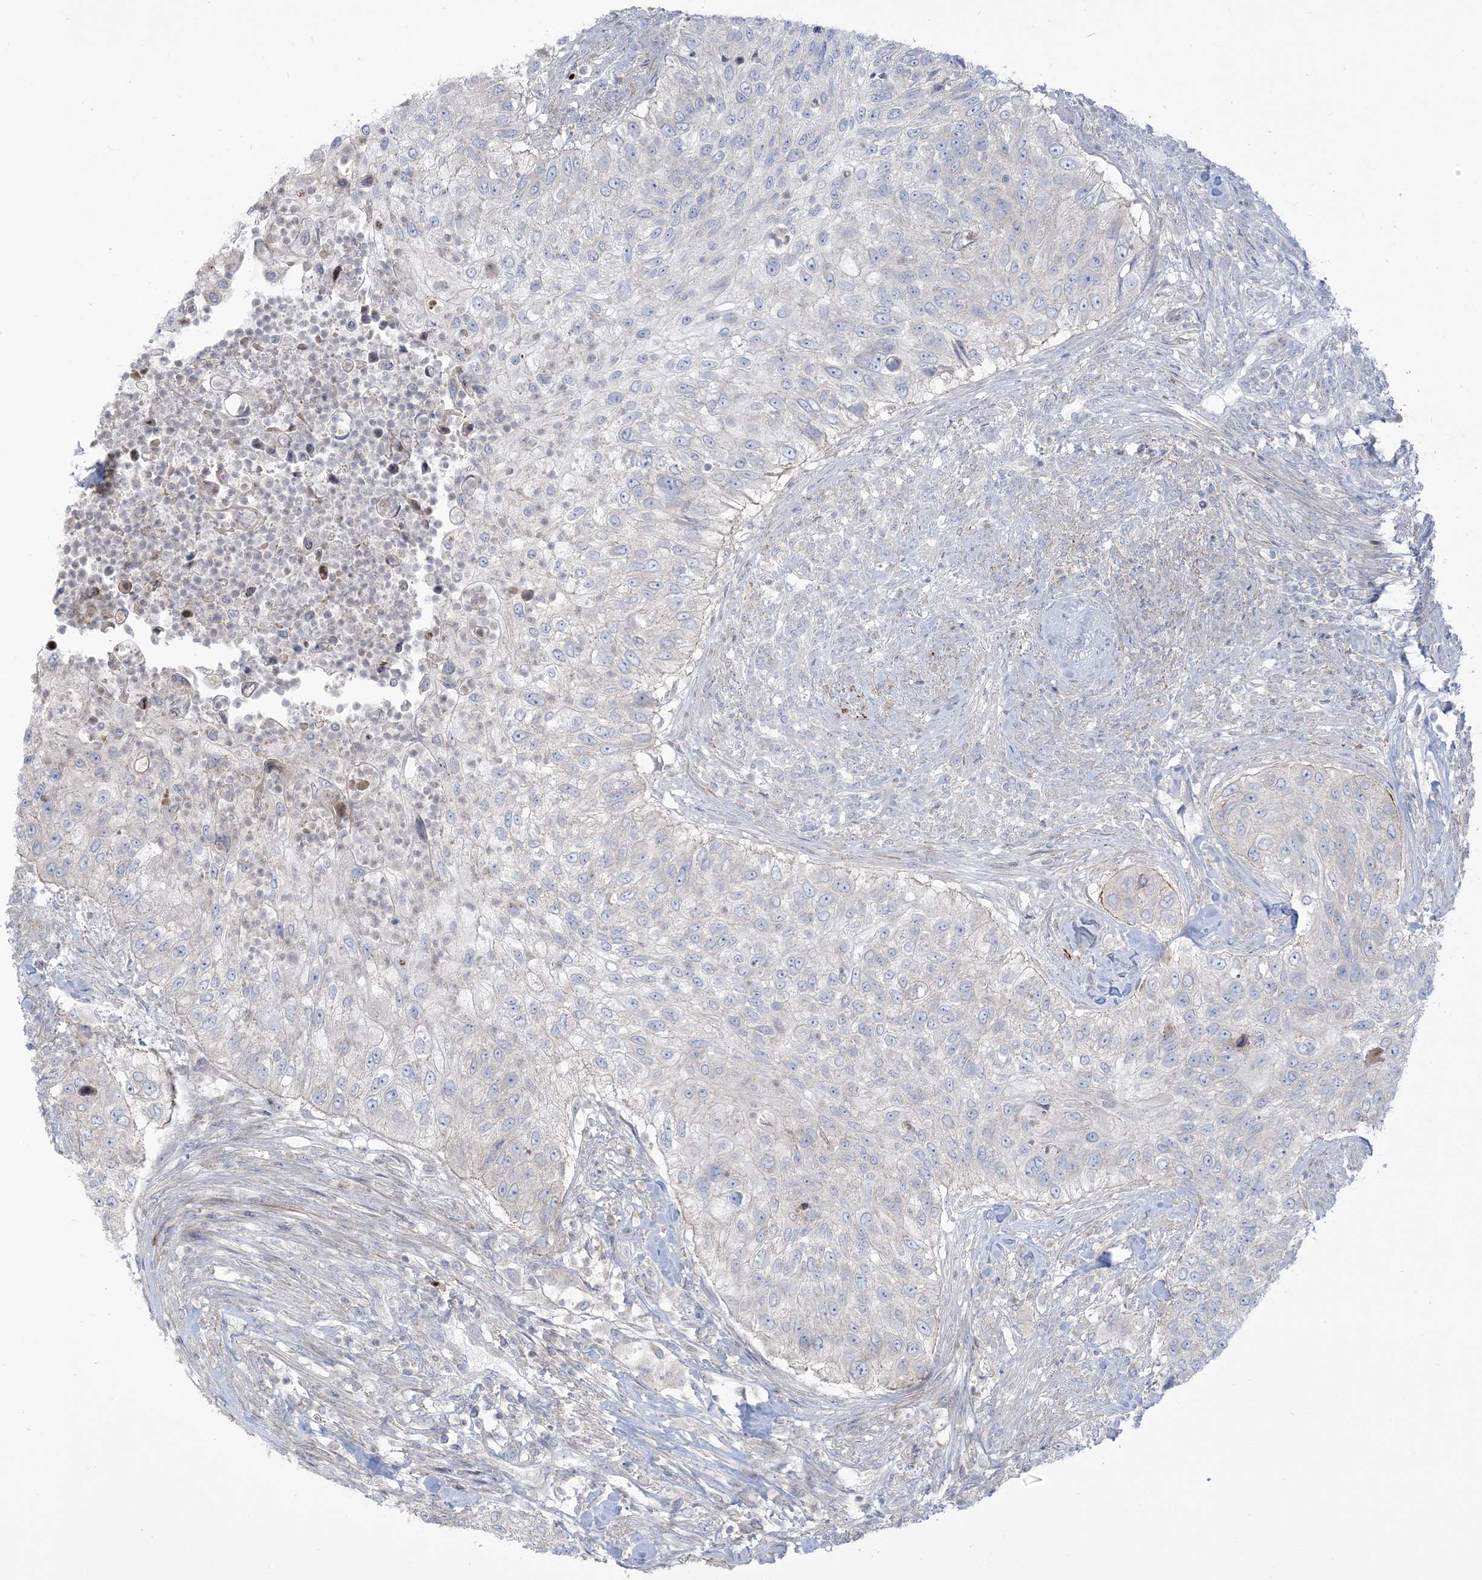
{"staining": {"intensity": "negative", "quantity": "none", "location": "none"}, "tissue": "urothelial cancer", "cell_type": "Tumor cells", "image_type": "cancer", "snomed": [{"axis": "morphology", "description": "Urothelial carcinoma, High grade"}, {"axis": "topography", "description": "Urinary bladder"}], "caption": "Immunohistochemistry of human urothelial cancer shows no positivity in tumor cells. Nuclei are stained in blue.", "gene": "AFTPH", "patient": {"sex": "female", "age": 60}}